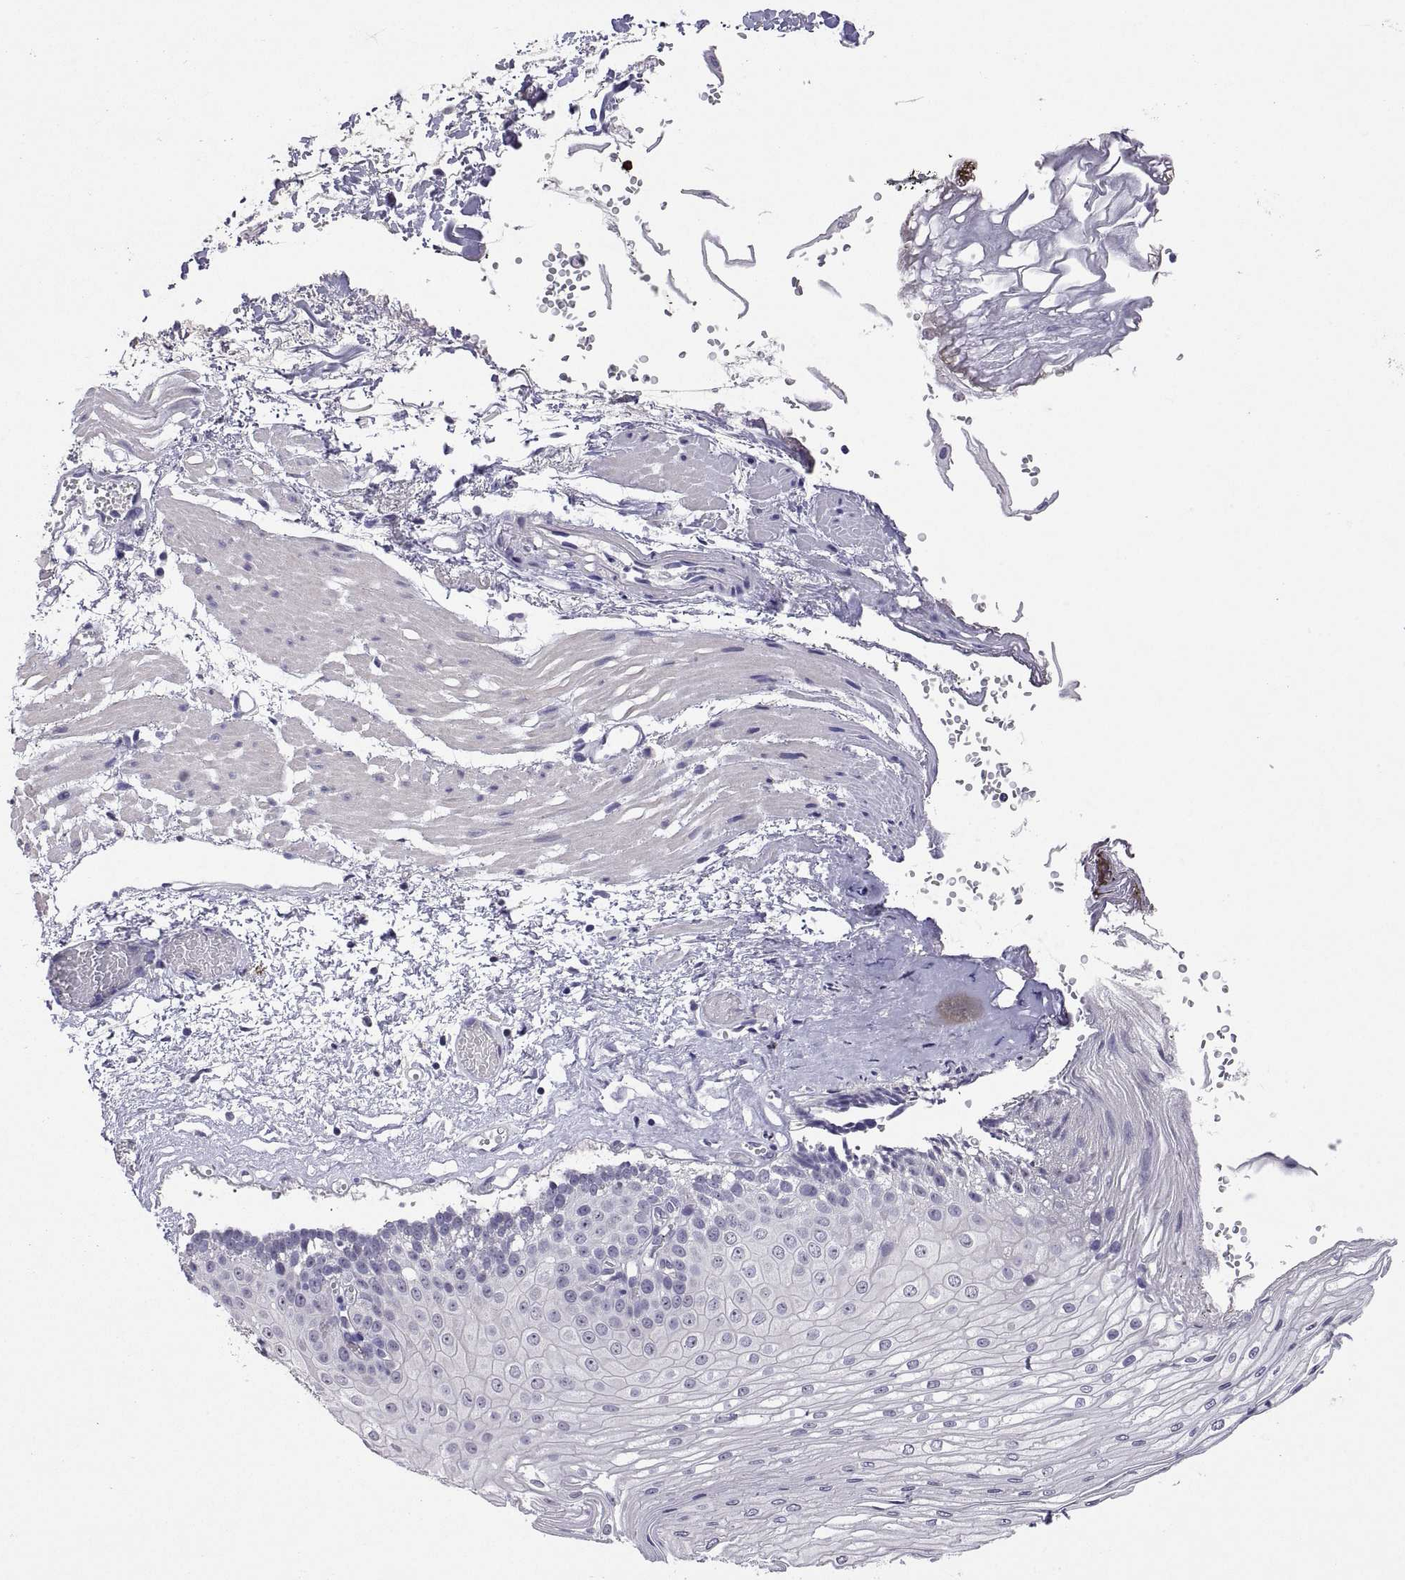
{"staining": {"intensity": "negative", "quantity": "none", "location": "none"}, "tissue": "esophagus", "cell_type": "Squamous epithelial cells", "image_type": "normal", "snomed": [{"axis": "morphology", "description": "Normal tissue, NOS"}, {"axis": "topography", "description": "Esophagus"}], "caption": "The immunohistochemistry (IHC) photomicrograph has no significant staining in squamous epithelial cells of esophagus.", "gene": "MS4A1", "patient": {"sex": "female", "age": 62}}